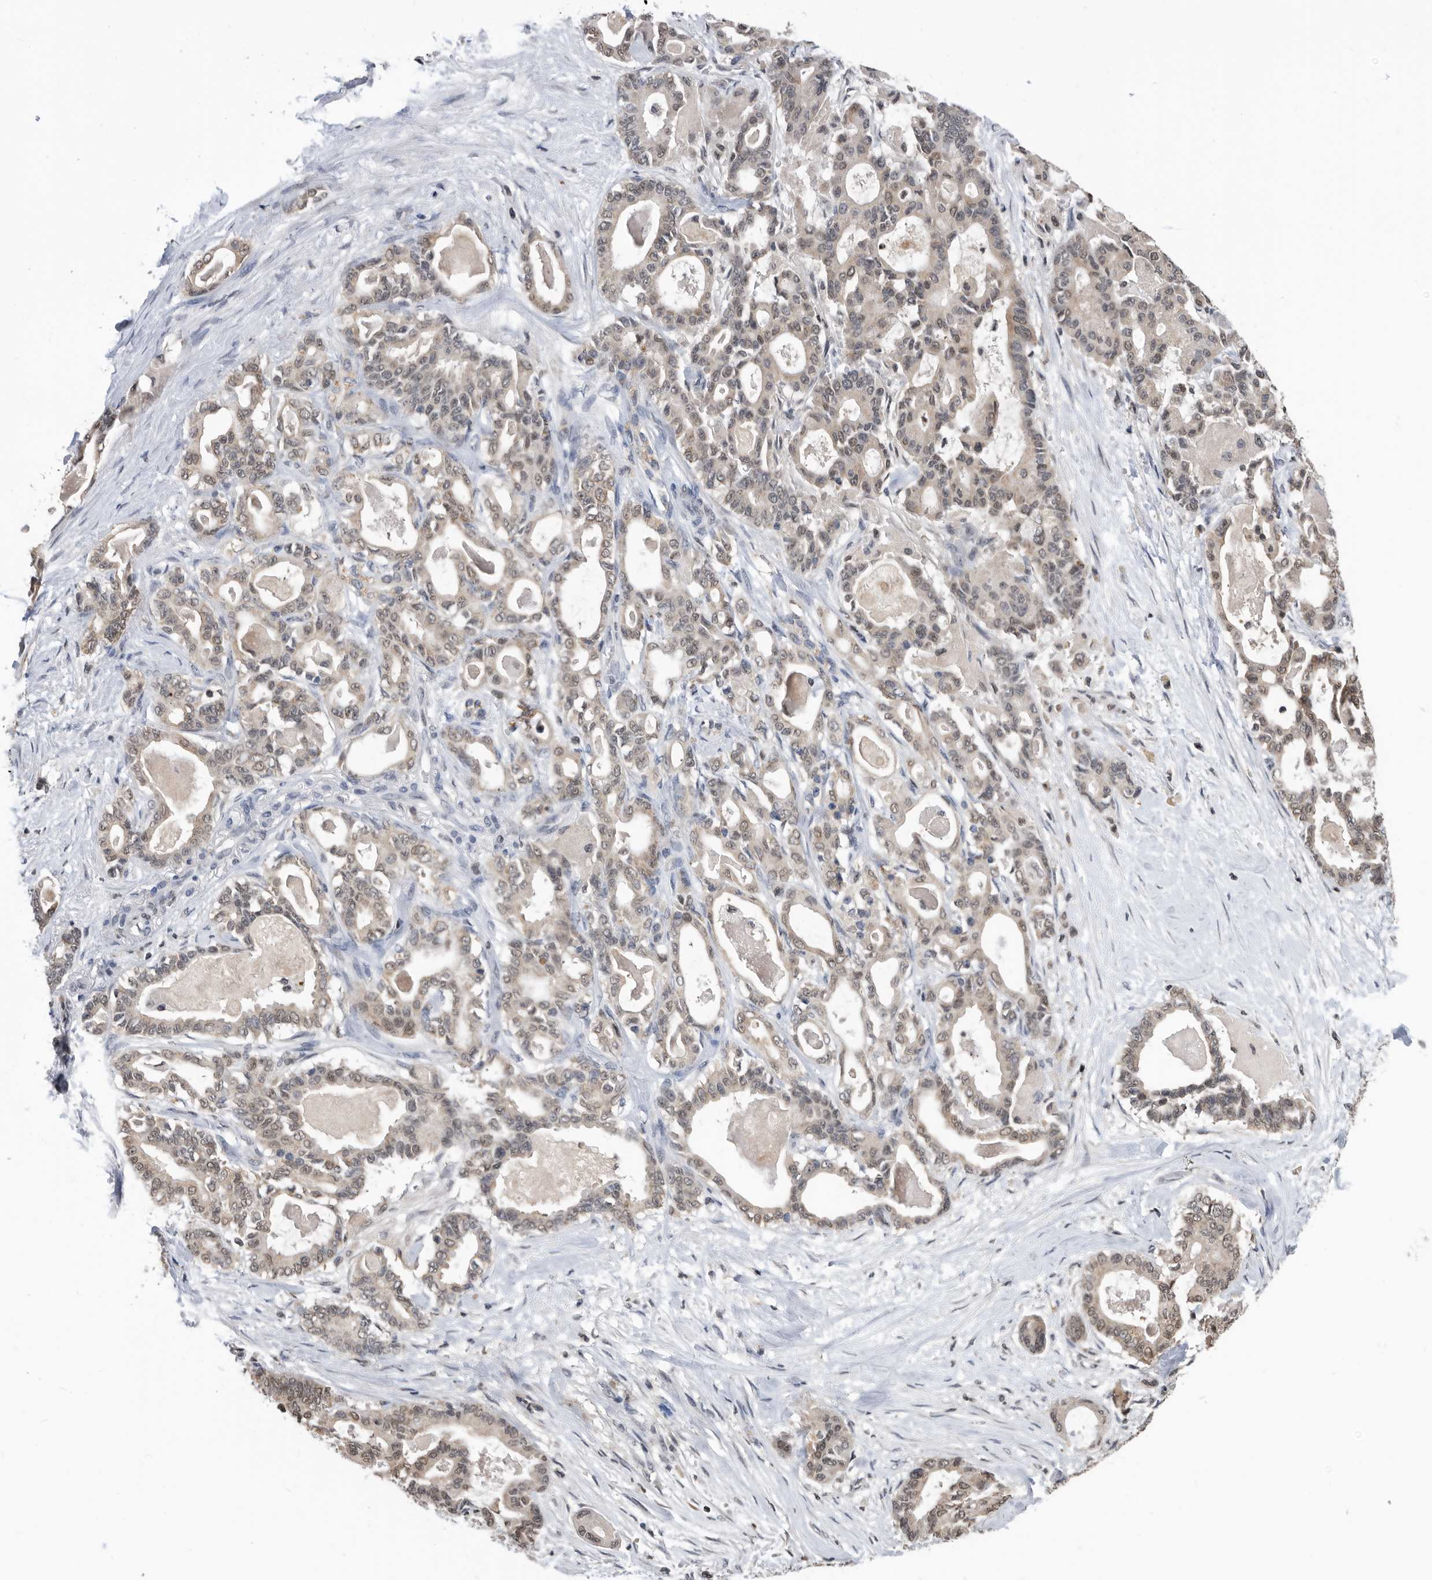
{"staining": {"intensity": "moderate", "quantity": "25%-75%", "location": "nuclear"}, "tissue": "pancreatic cancer", "cell_type": "Tumor cells", "image_type": "cancer", "snomed": [{"axis": "morphology", "description": "Adenocarcinoma, NOS"}, {"axis": "topography", "description": "Pancreas"}], "caption": "Moderate nuclear positivity is seen in about 25%-75% of tumor cells in pancreatic adenocarcinoma.", "gene": "TSTD1", "patient": {"sex": "male", "age": 63}}